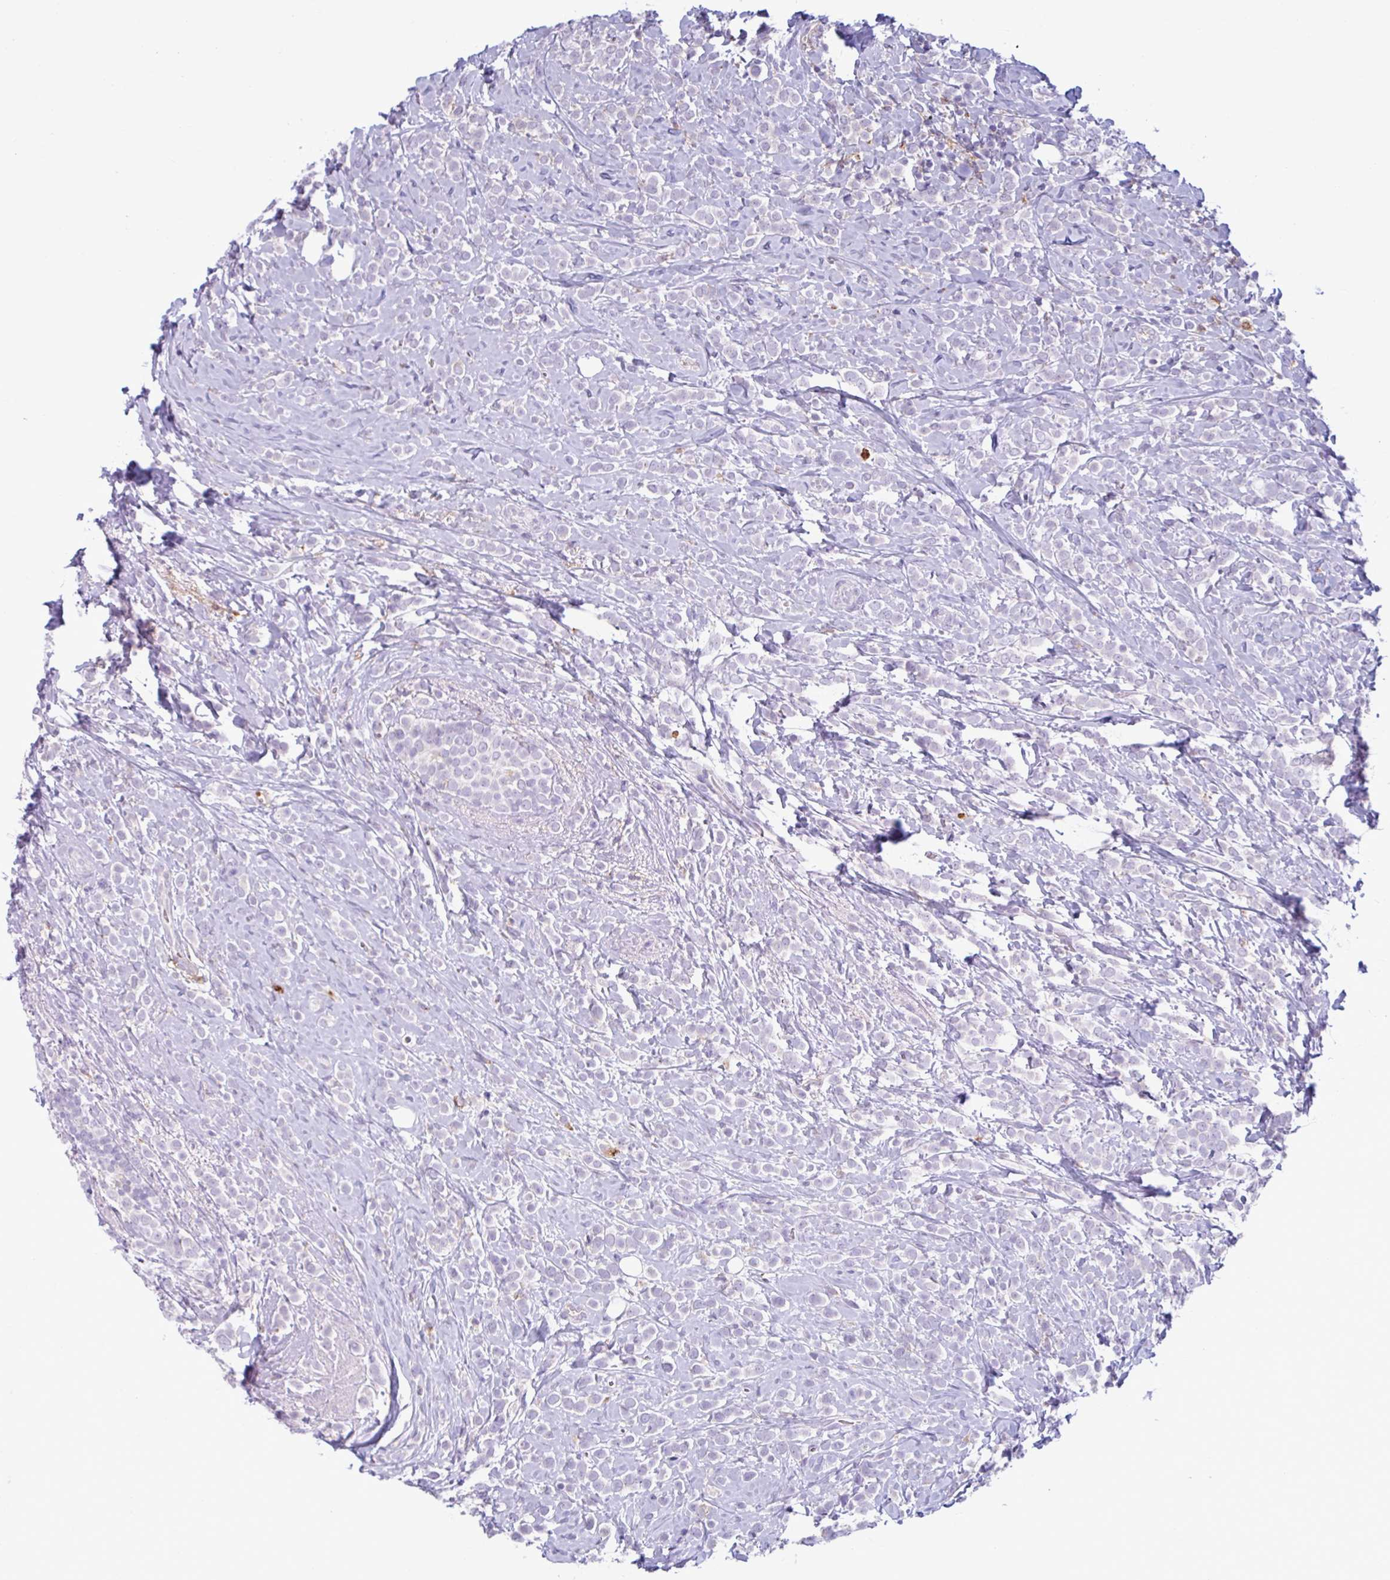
{"staining": {"intensity": "negative", "quantity": "none", "location": "none"}, "tissue": "breast cancer", "cell_type": "Tumor cells", "image_type": "cancer", "snomed": [{"axis": "morphology", "description": "Lobular carcinoma"}, {"axis": "topography", "description": "Breast"}], "caption": "There is no significant staining in tumor cells of breast cancer (lobular carcinoma).", "gene": "CEP120", "patient": {"sex": "female", "age": 49}}